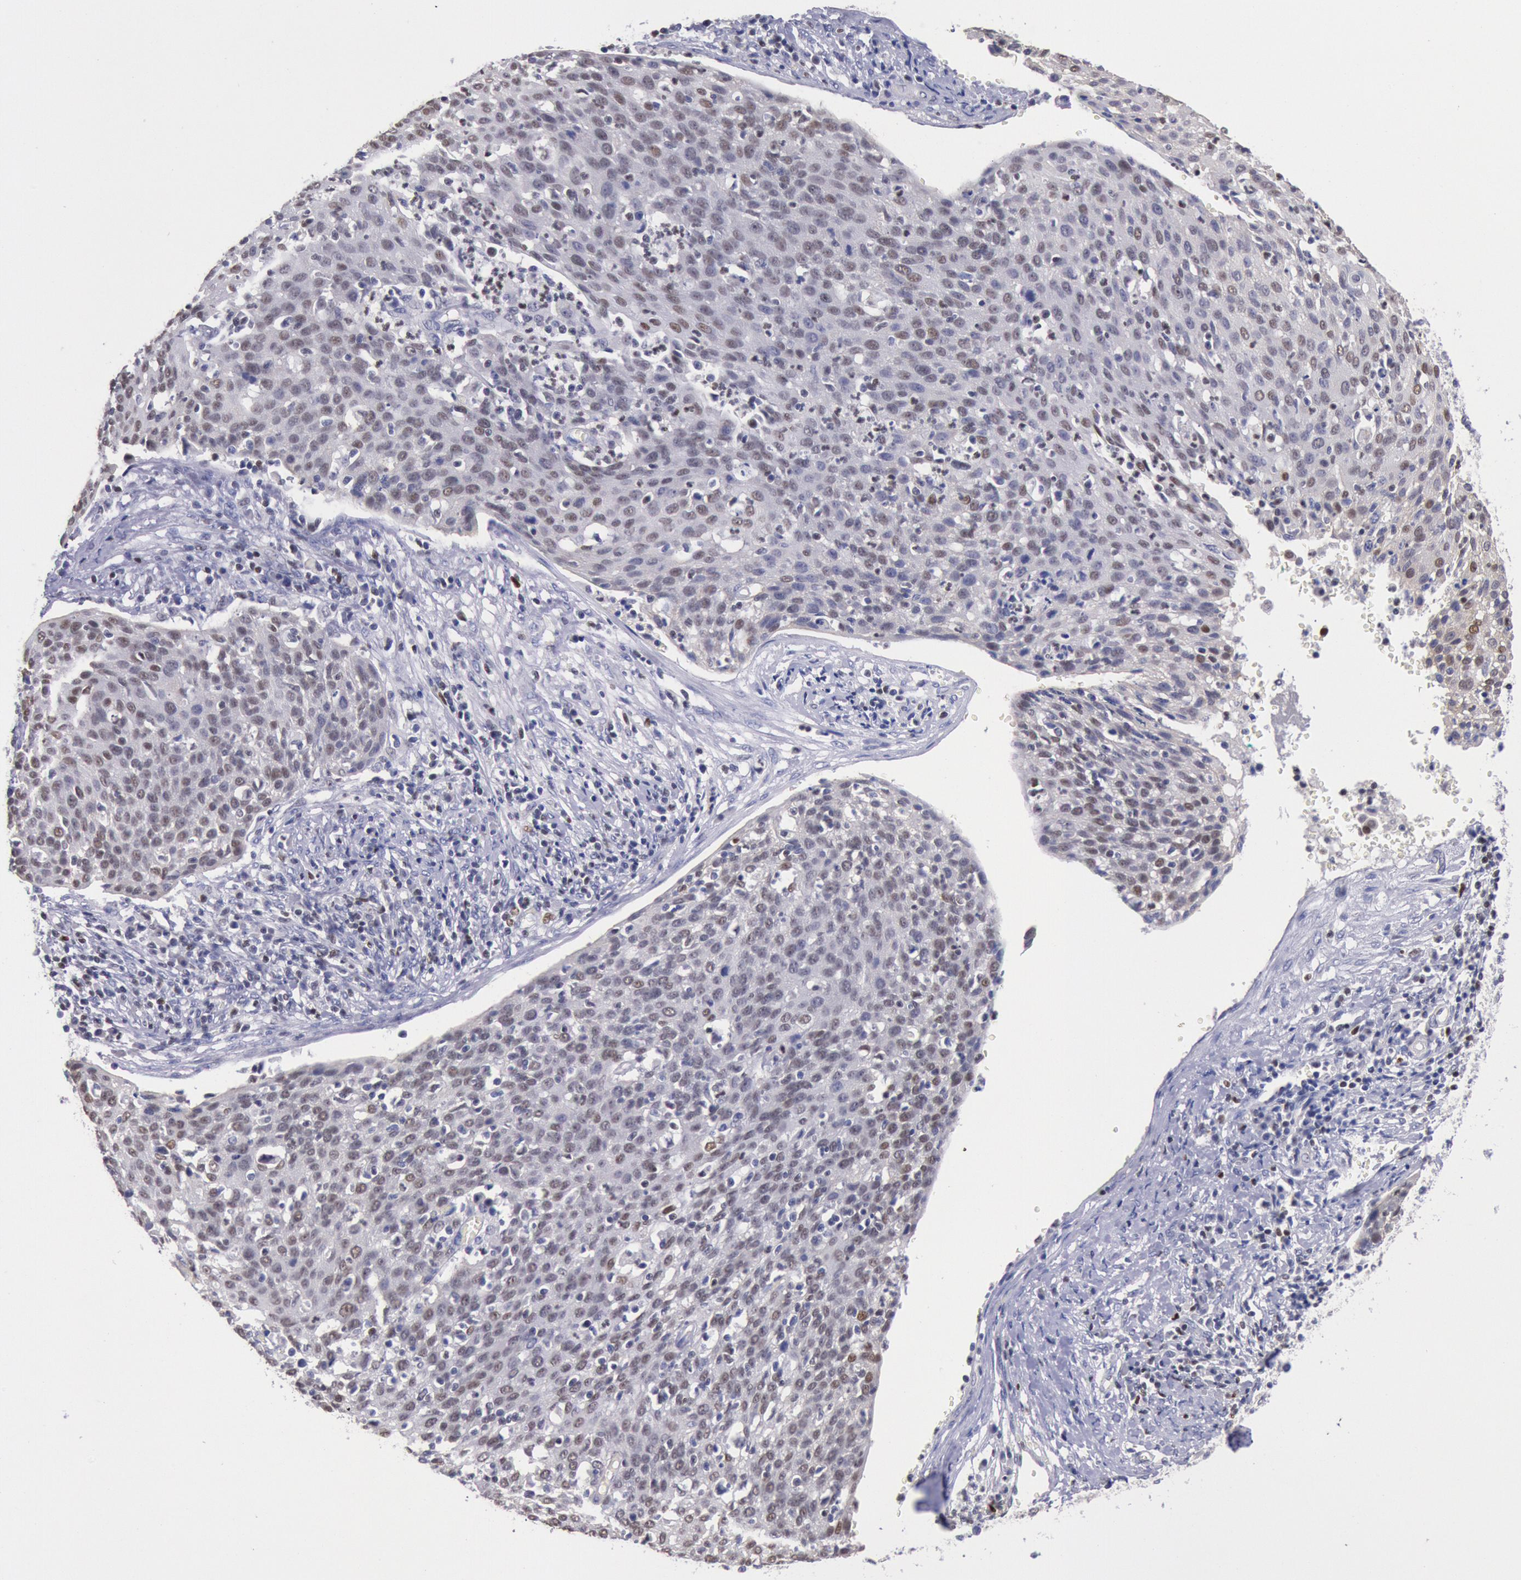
{"staining": {"intensity": "weak", "quantity": "25%-75%", "location": "nuclear"}, "tissue": "cervical cancer", "cell_type": "Tumor cells", "image_type": "cancer", "snomed": [{"axis": "morphology", "description": "Squamous cell carcinoma, NOS"}, {"axis": "topography", "description": "Cervix"}], "caption": "Immunohistochemistry (IHC) (DAB) staining of human cervical squamous cell carcinoma exhibits weak nuclear protein staining in about 25%-75% of tumor cells.", "gene": "RPS6KA5", "patient": {"sex": "female", "age": 38}}